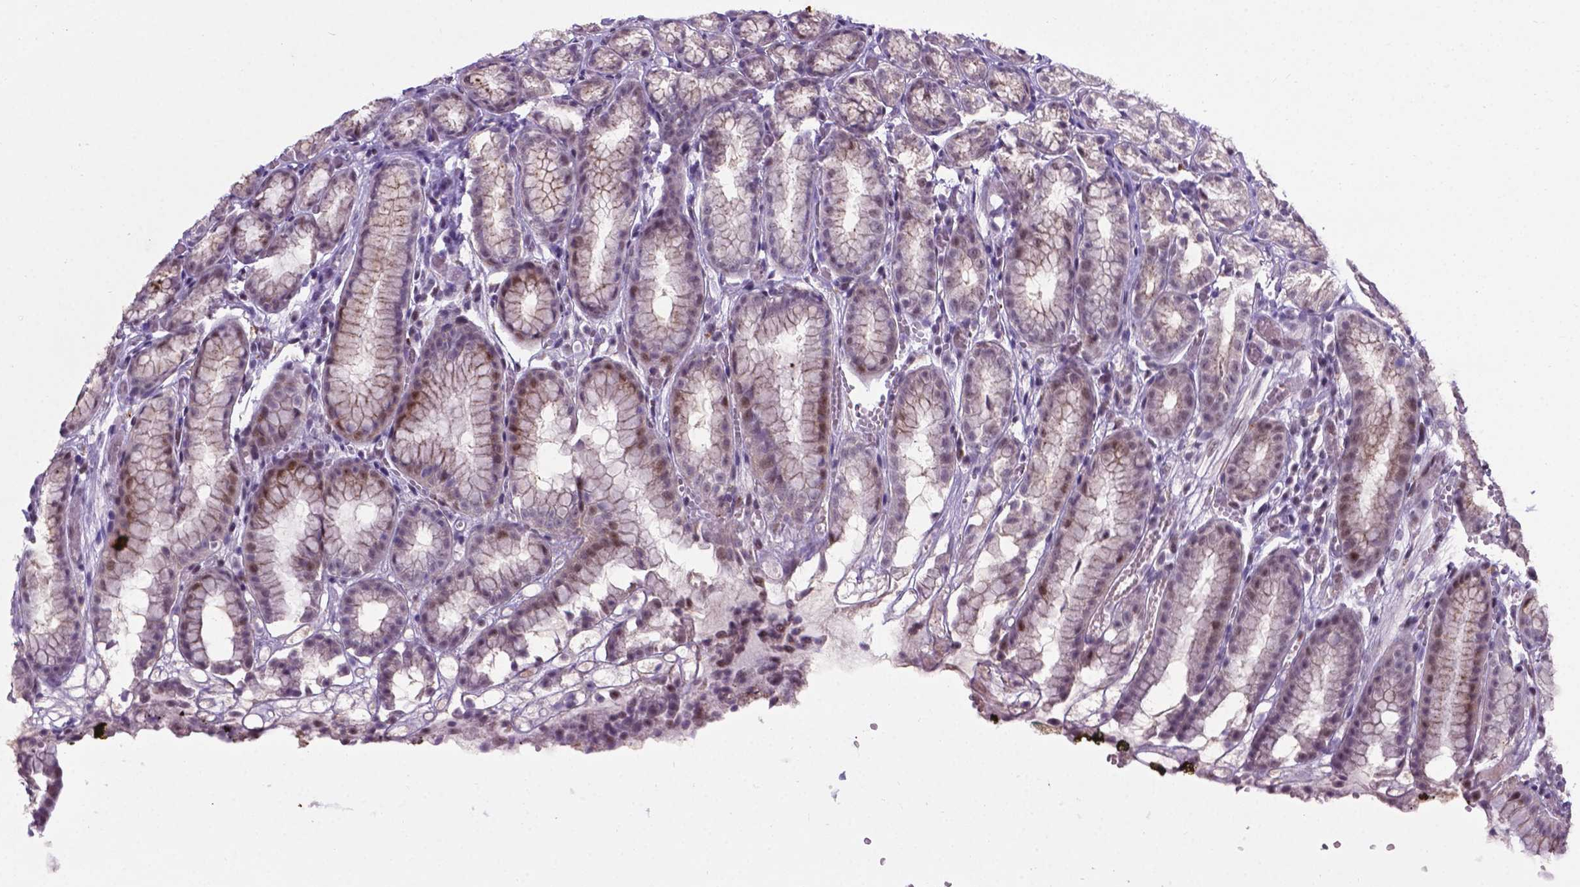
{"staining": {"intensity": "moderate", "quantity": "<25%", "location": "cytoplasmic/membranous"}, "tissue": "stomach", "cell_type": "Glandular cells", "image_type": "normal", "snomed": [{"axis": "morphology", "description": "Normal tissue, NOS"}, {"axis": "topography", "description": "Stomach"}], "caption": "DAB immunohistochemical staining of normal human stomach displays moderate cytoplasmic/membranous protein staining in approximately <25% of glandular cells. The staining was performed using DAB (3,3'-diaminobenzidine) to visualize the protein expression in brown, while the nuclei were stained in blue with hematoxylin (Magnification: 20x).", "gene": "SMAD2", "patient": {"sex": "male", "age": 70}}